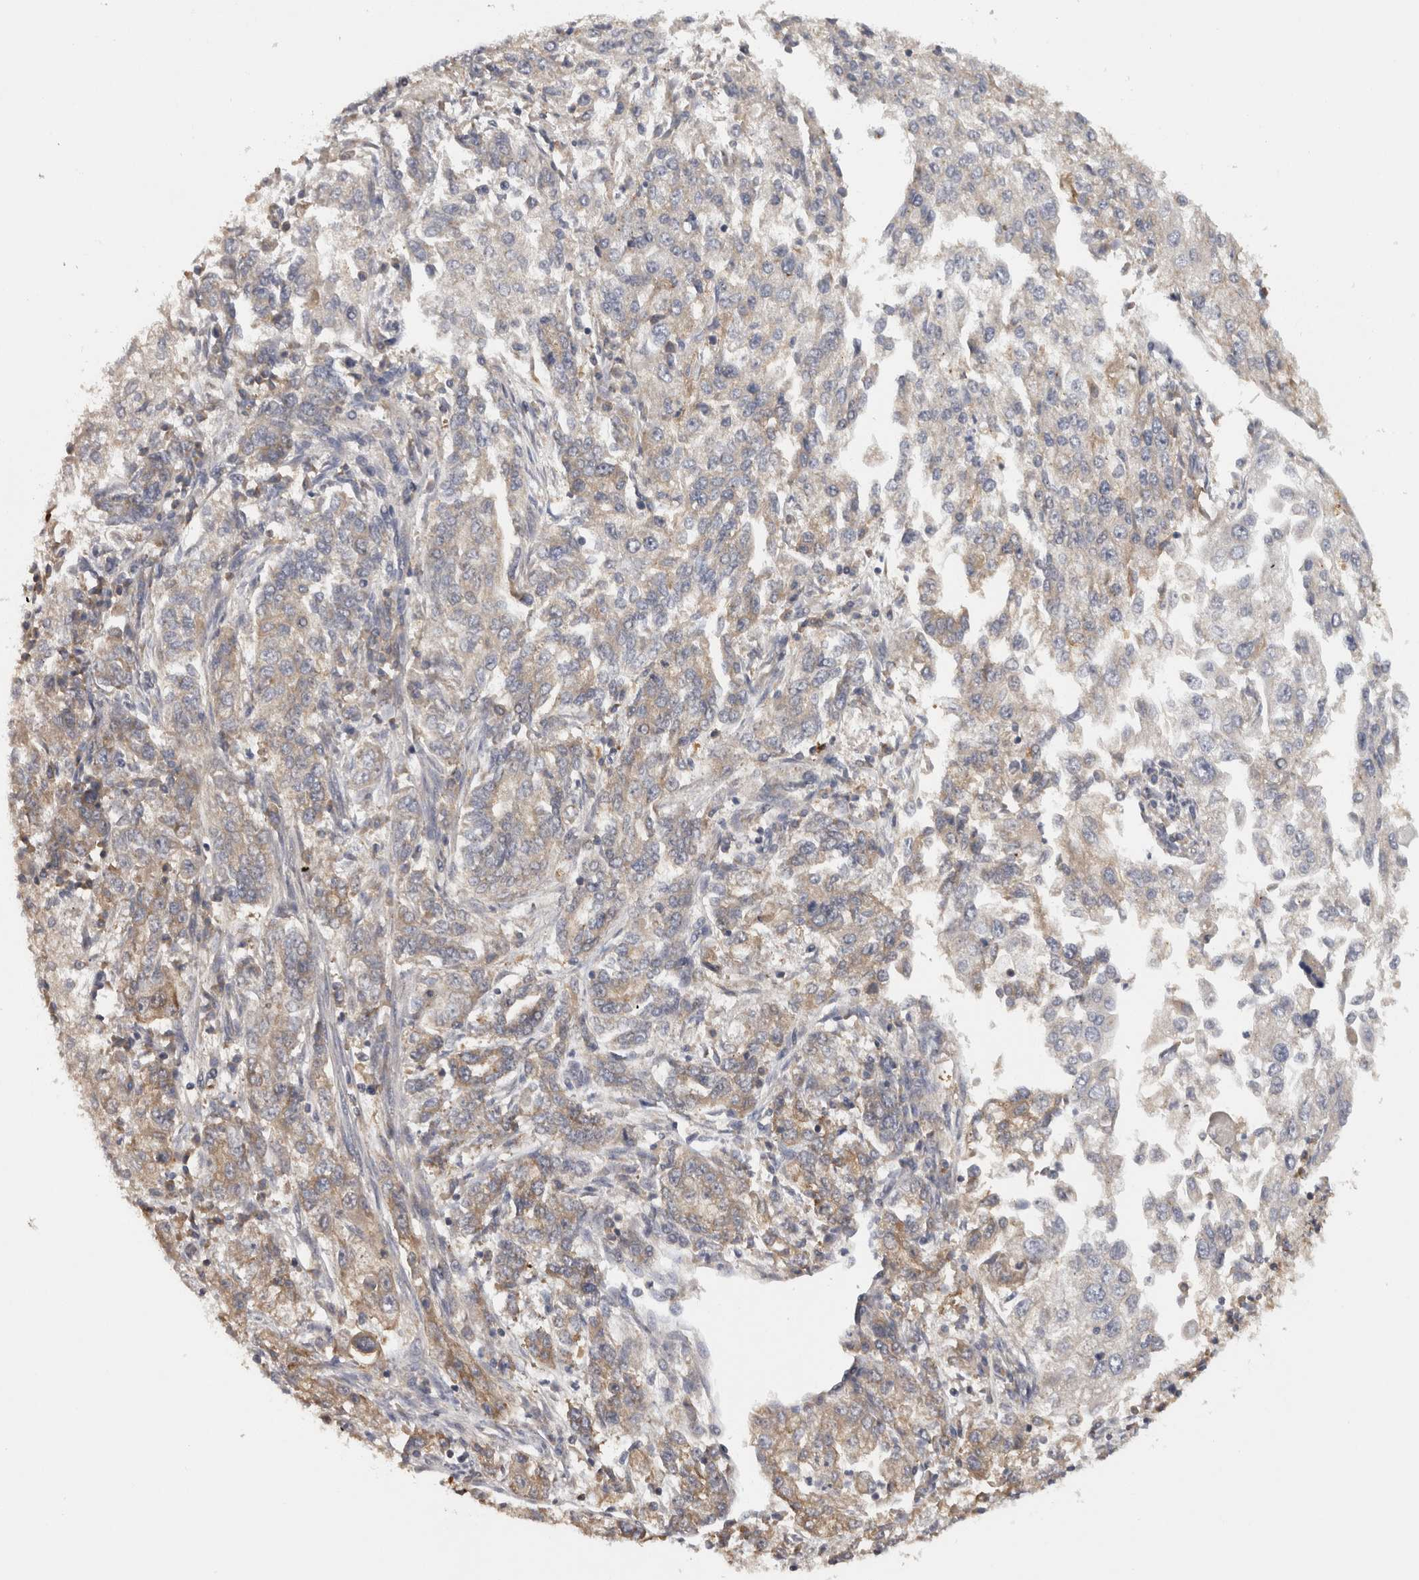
{"staining": {"intensity": "weak", "quantity": "<25%", "location": "cytoplasmic/membranous"}, "tissue": "endometrial cancer", "cell_type": "Tumor cells", "image_type": "cancer", "snomed": [{"axis": "morphology", "description": "Adenocarcinoma, NOS"}, {"axis": "topography", "description": "Endometrium"}], "caption": "The image reveals no staining of tumor cells in adenocarcinoma (endometrial).", "gene": "ACAT2", "patient": {"sex": "female", "age": 49}}